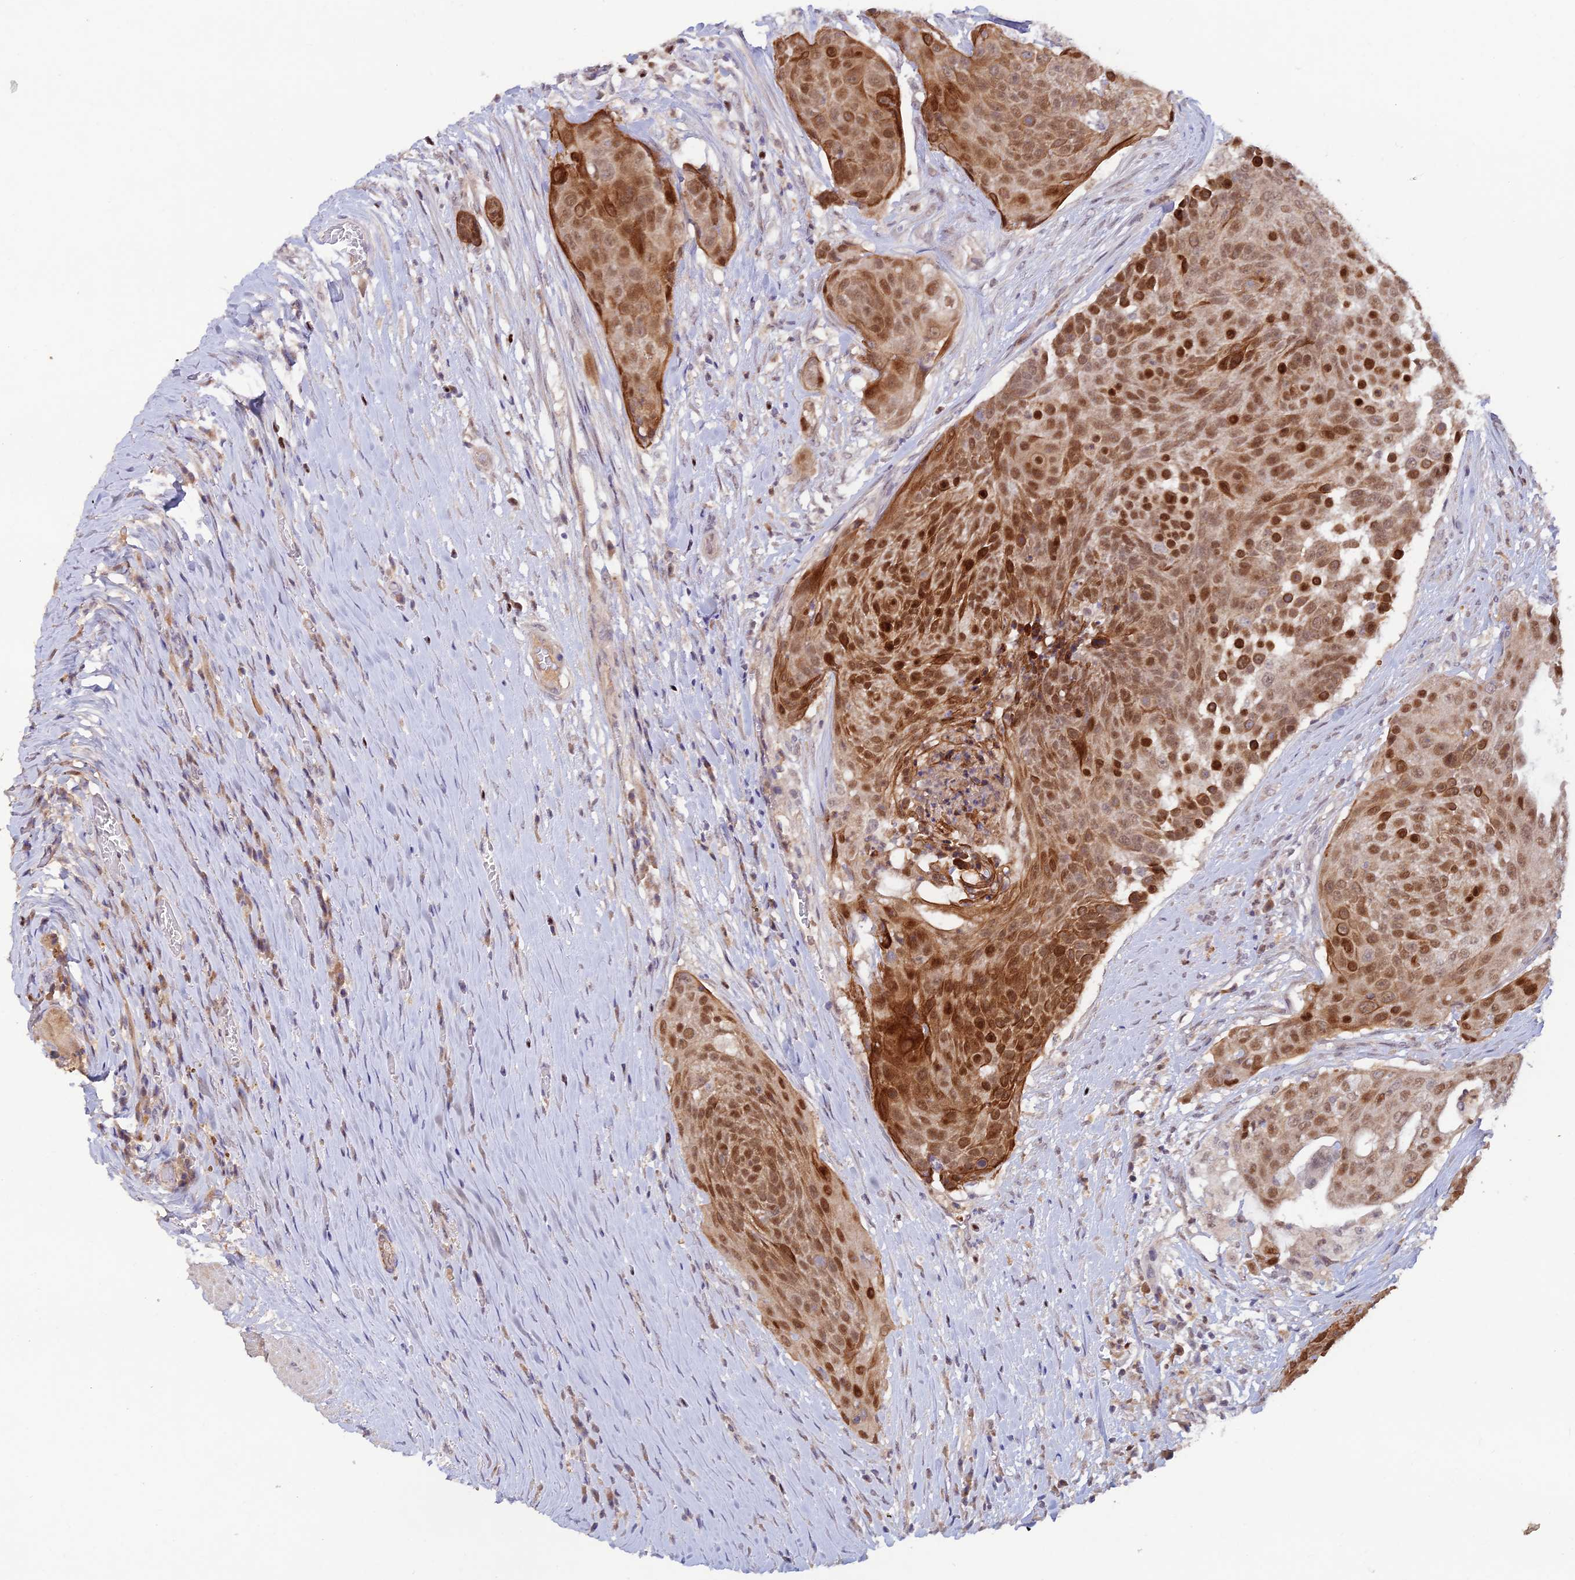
{"staining": {"intensity": "moderate", "quantity": ">75%", "location": "cytoplasmic/membranous,nuclear"}, "tissue": "urothelial cancer", "cell_type": "Tumor cells", "image_type": "cancer", "snomed": [{"axis": "morphology", "description": "Urothelial carcinoma, High grade"}, {"axis": "topography", "description": "Urinary bladder"}], "caption": "A high-resolution image shows immunohistochemistry (IHC) staining of urothelial cancer, which shows moderate cytoplasmic/membranous and nuclear staining in approximately >75% of tumor cells.", "gene": "FASTKD5", "patient": {"sex": "female", "age": 63}}